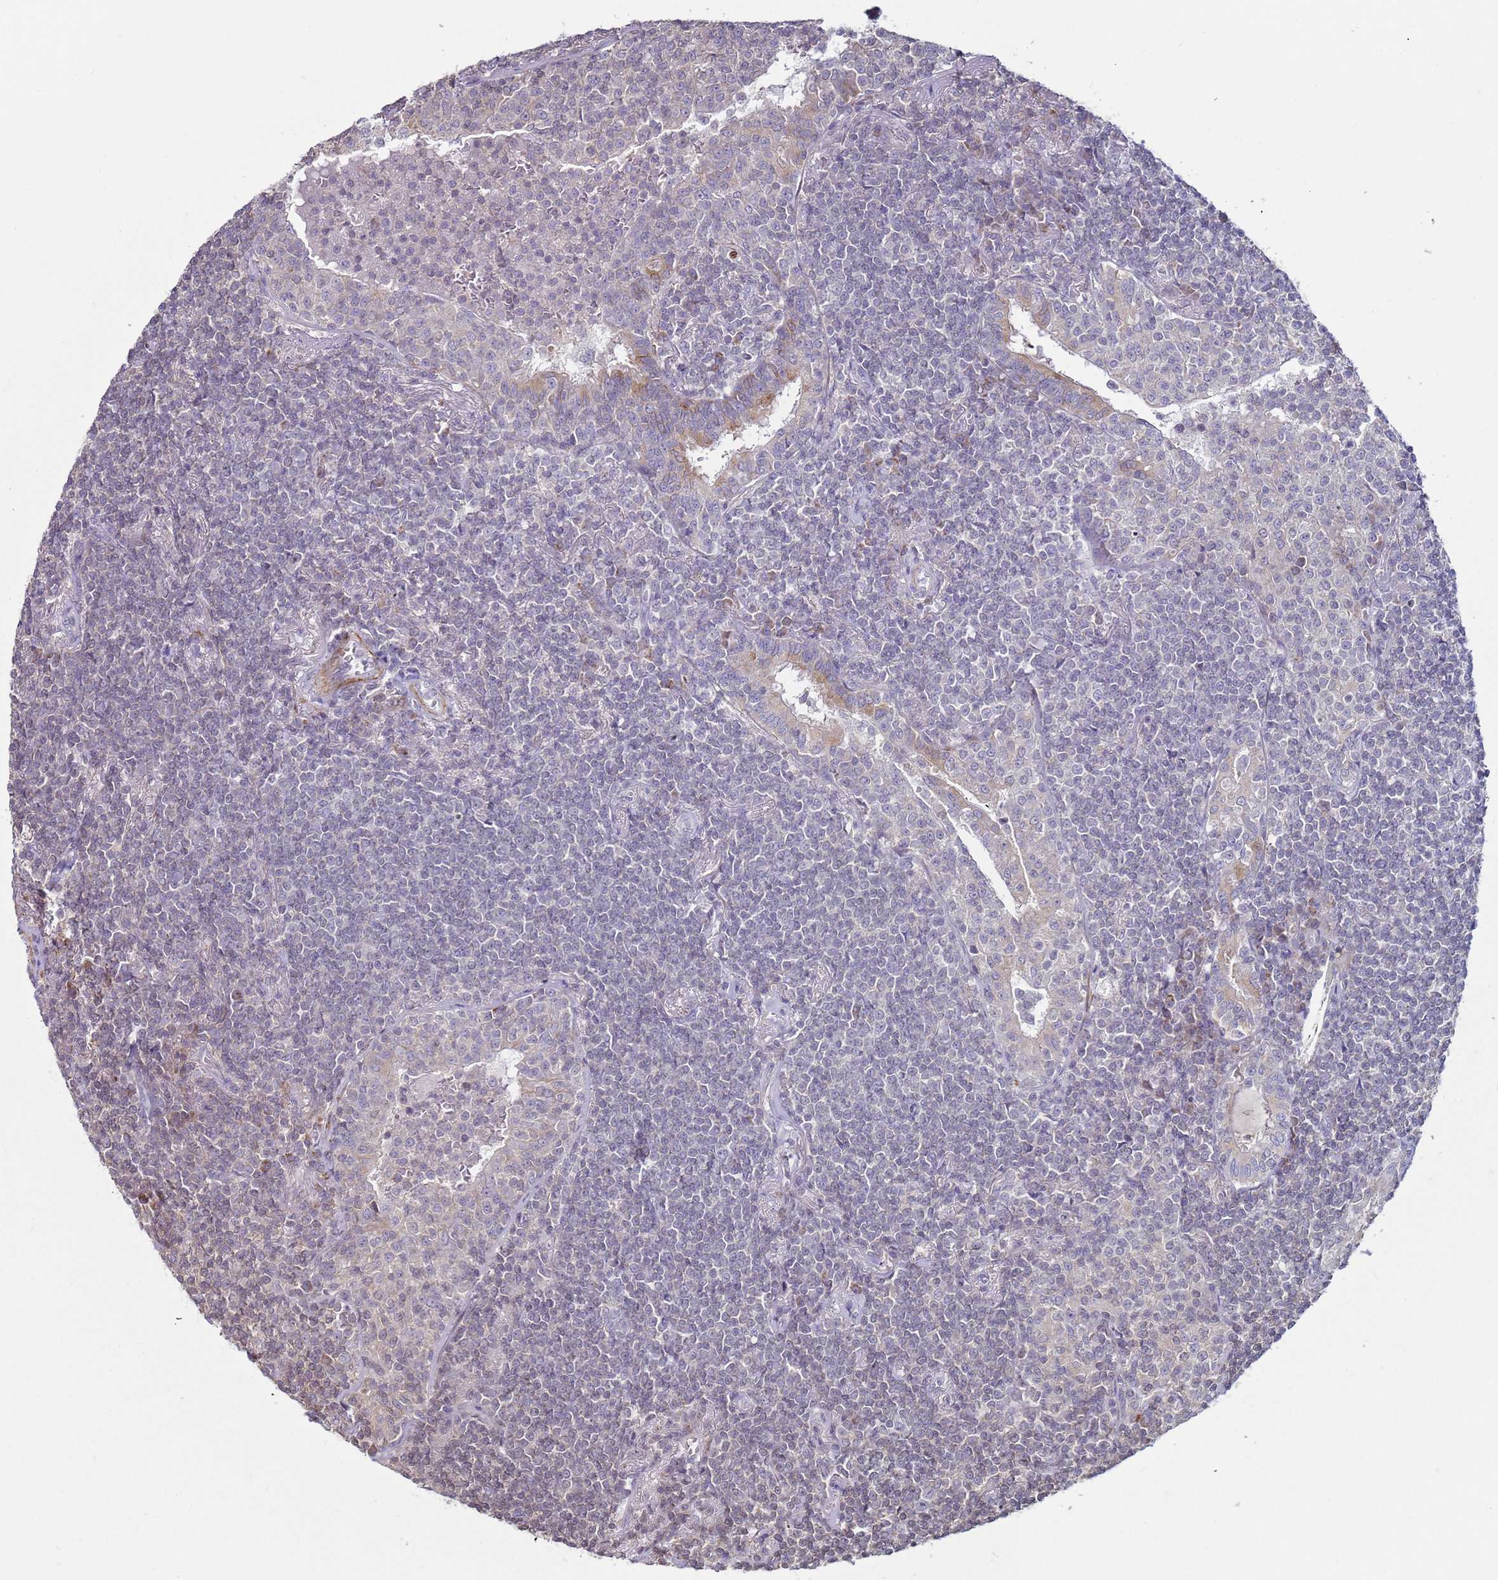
{"staining": {"intensity": "negative", "quantity": "none", "location": "none"}, "tissue": "lymphoma", "cell_type": "Tumor cells", "image_type": "cancer", "snomed": [{"axis": "morphology", "description": "Malignant lymphoma, non-Hodgkin's type, Low grade"}, {"axis": "topography", "description": "Lung"}], "caption": "Immunohistochemistry (IHC) of human lymphoma displays no staining in tumor cells.", "gene": "SNAPC4", "patient": {"sex": "female", "age": 71}}